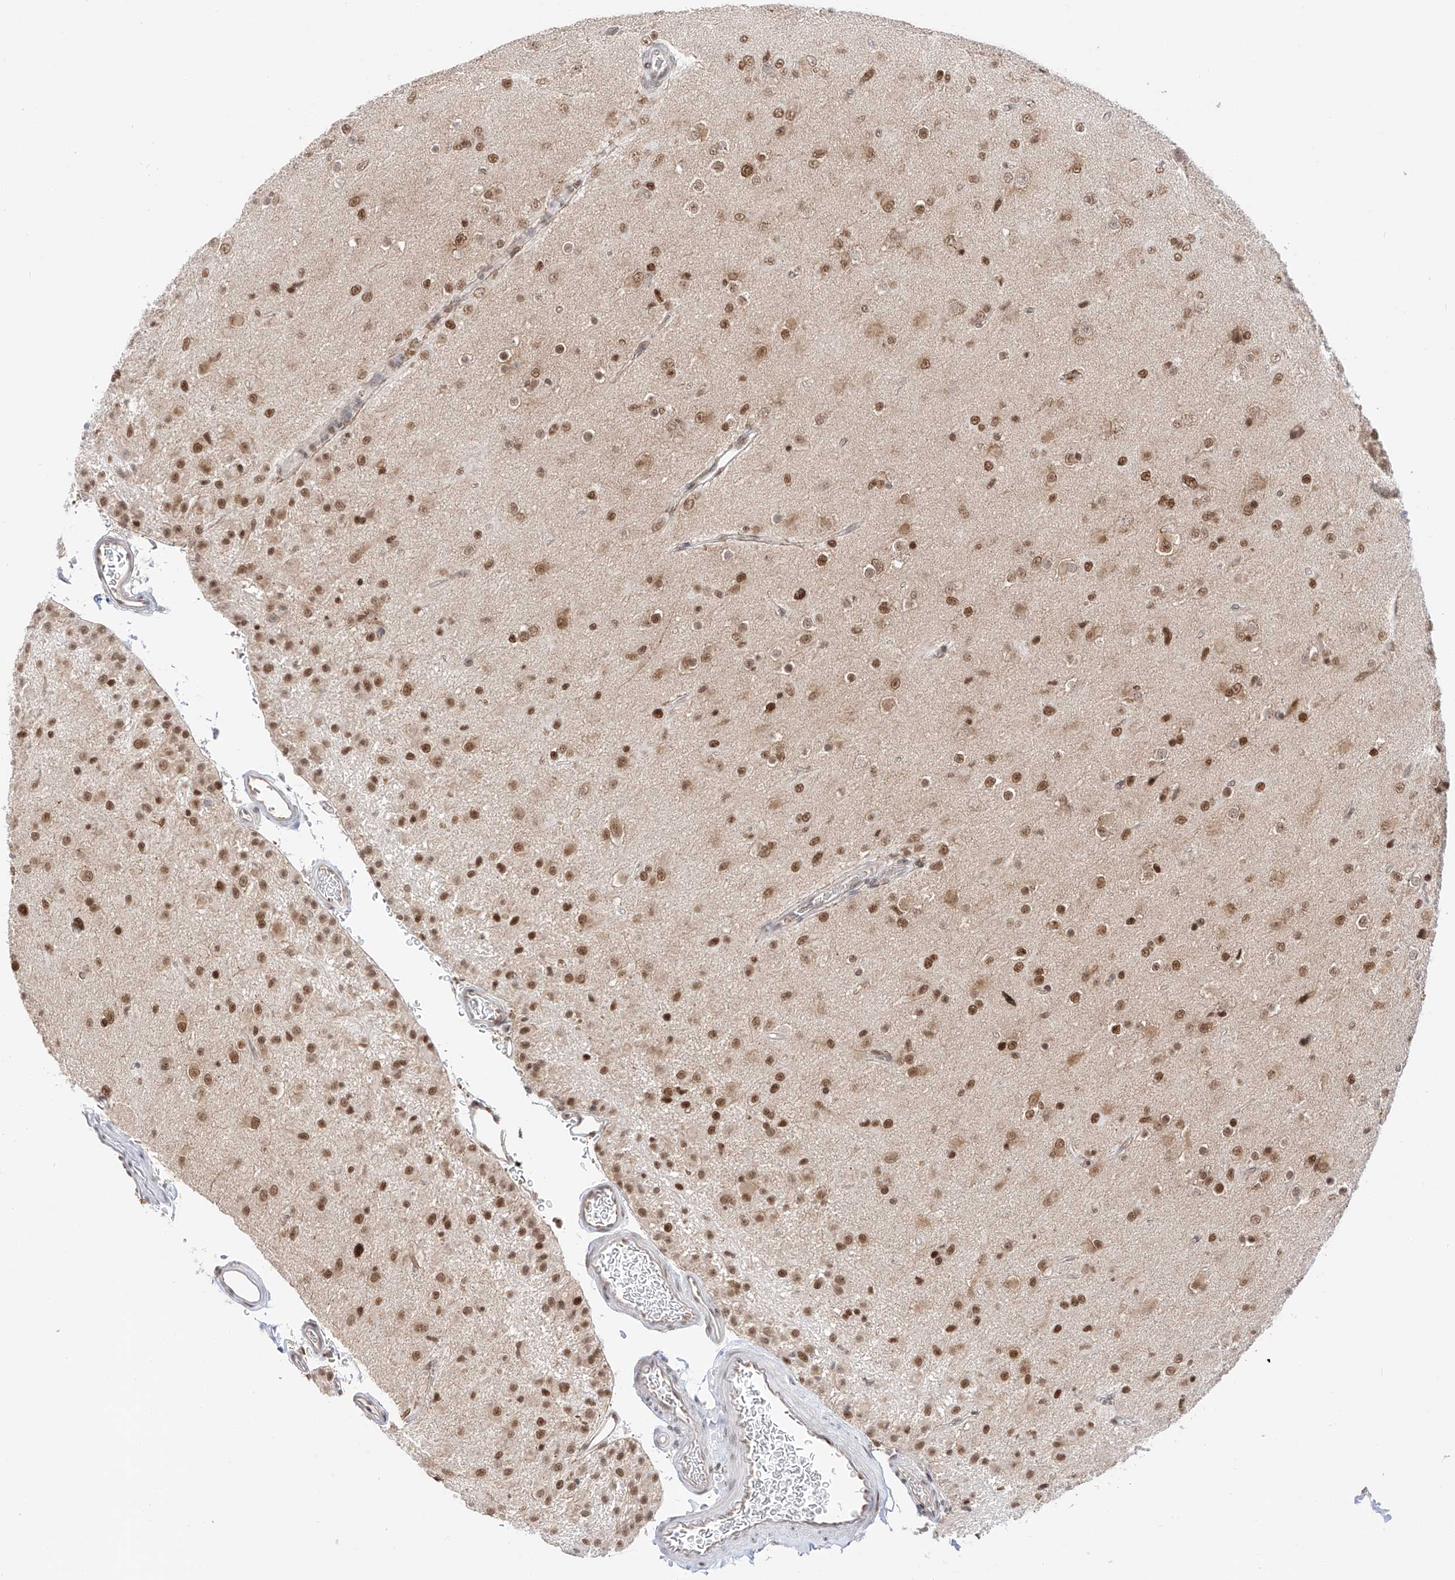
{"staining": {"intensity": "moderate", "quantity": ">75%", "location": "nuclear"}, "tissue": "glioma", "cell_type": "Tumor cells", "image_type": "cancer", "snomed": [{"axis": "morphology", "description": "Glioma, malignant, Low grade"}, {"axis": "topography", "description": "Brain"}], "caption": "Moderate nuclear expression for a protein is identified in approximately >75% of tumor cells of malignant low-grade glioma using immunohistochemistry (IHC).", "gene": "POGK", "patient": {"sex": "male", "age": 65}}